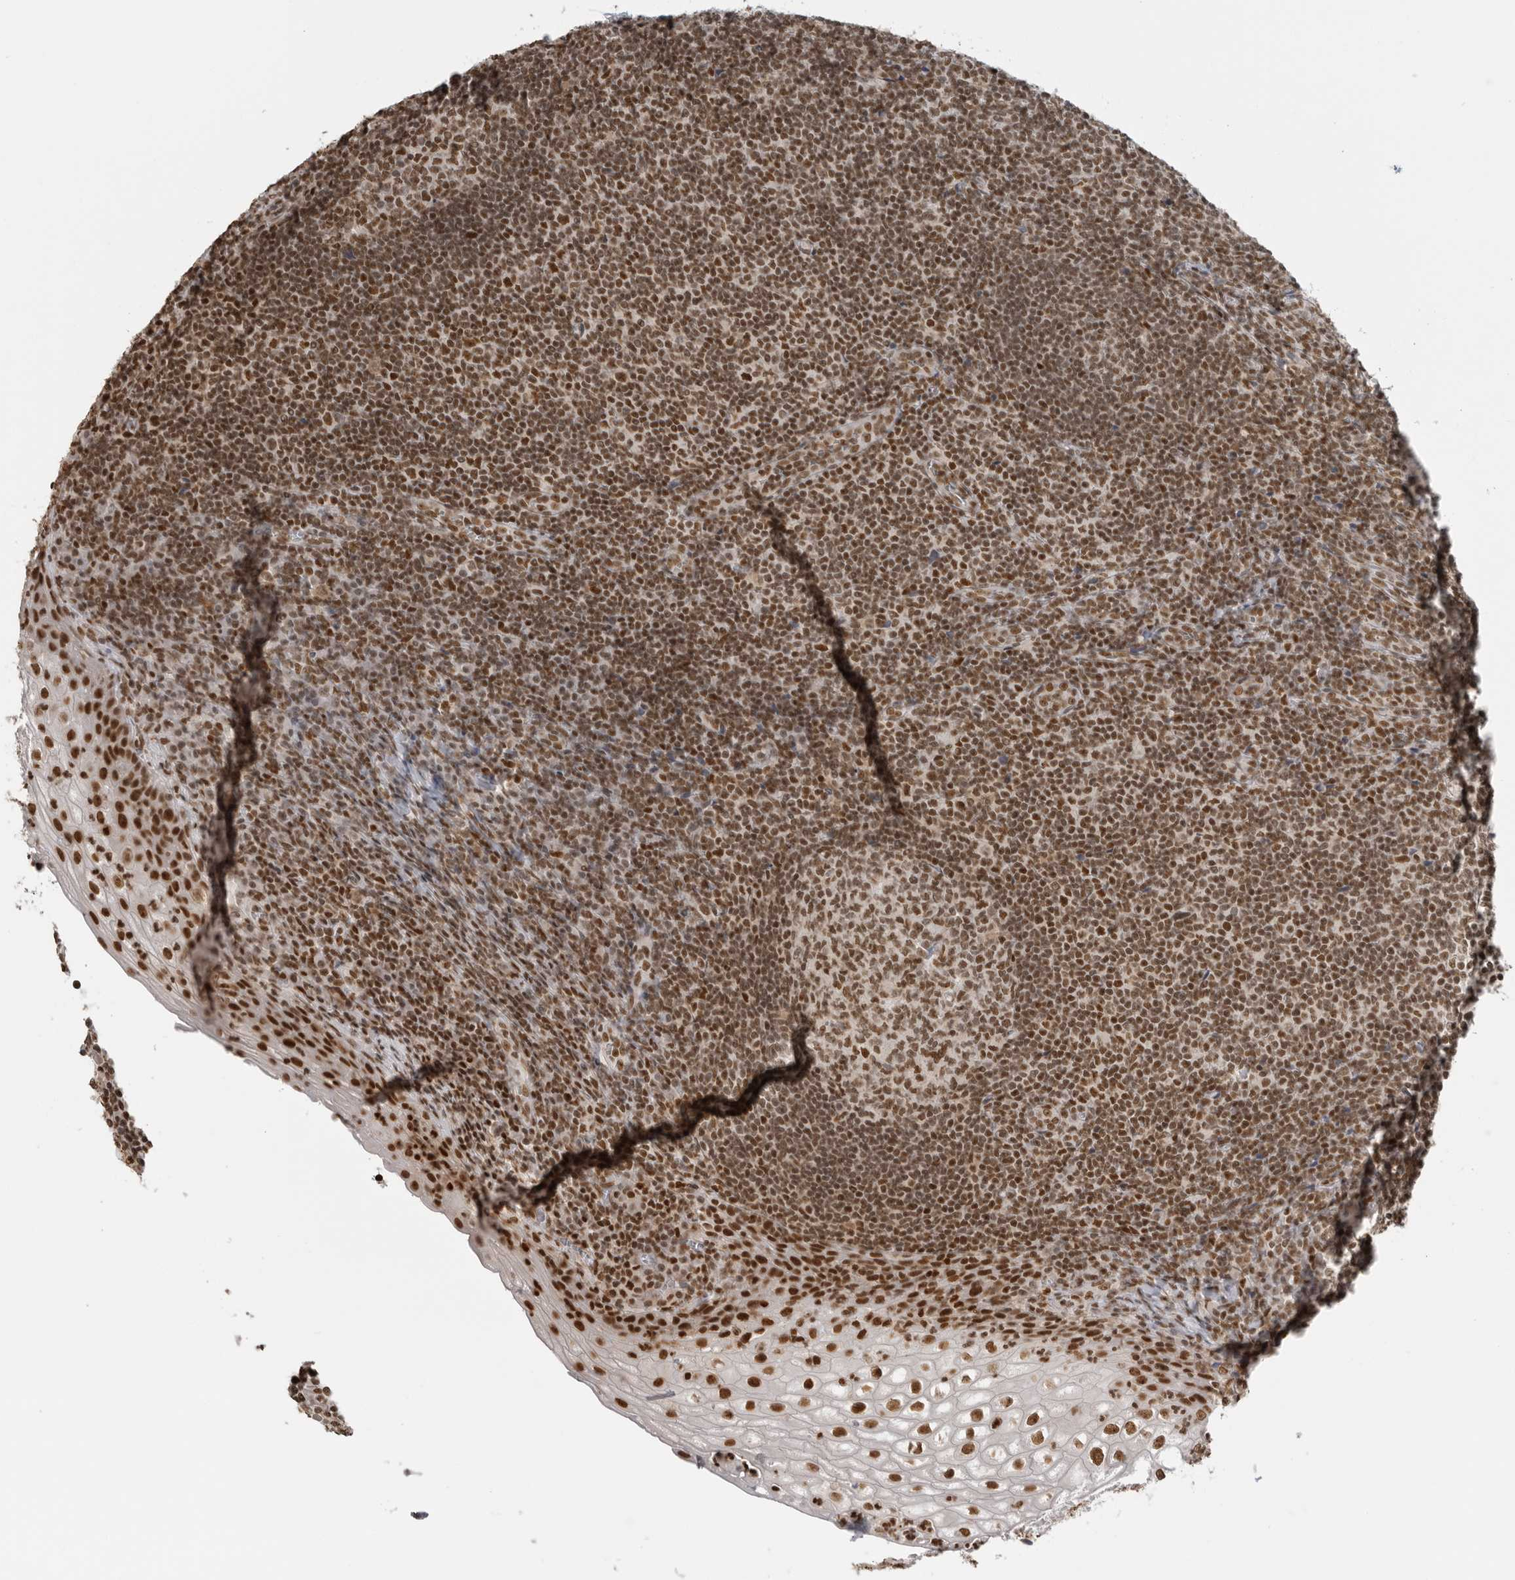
{"staining": {"intensity": "weak", "quantity": ">75%", "location": "nuclear"}, "tissue": "tonsil", "cell_type": "Germinal center cells", "image_type": "normal", "snomed": [{"axis": "morphology", "description": "Normal tissue, NOS"}, {"axis": "topography", "description": "Tonsil"}], "caption": "Unremarkable tonsil displays weak nuclear positivity in about >75% of germinal center cells The staining is performed using DAB brown chromogen to label protein expression. The nuclei are counter-stained blue using hematoxylin..", "gene": "RPA2", "patient": {"sex": "male", "age": 37}}